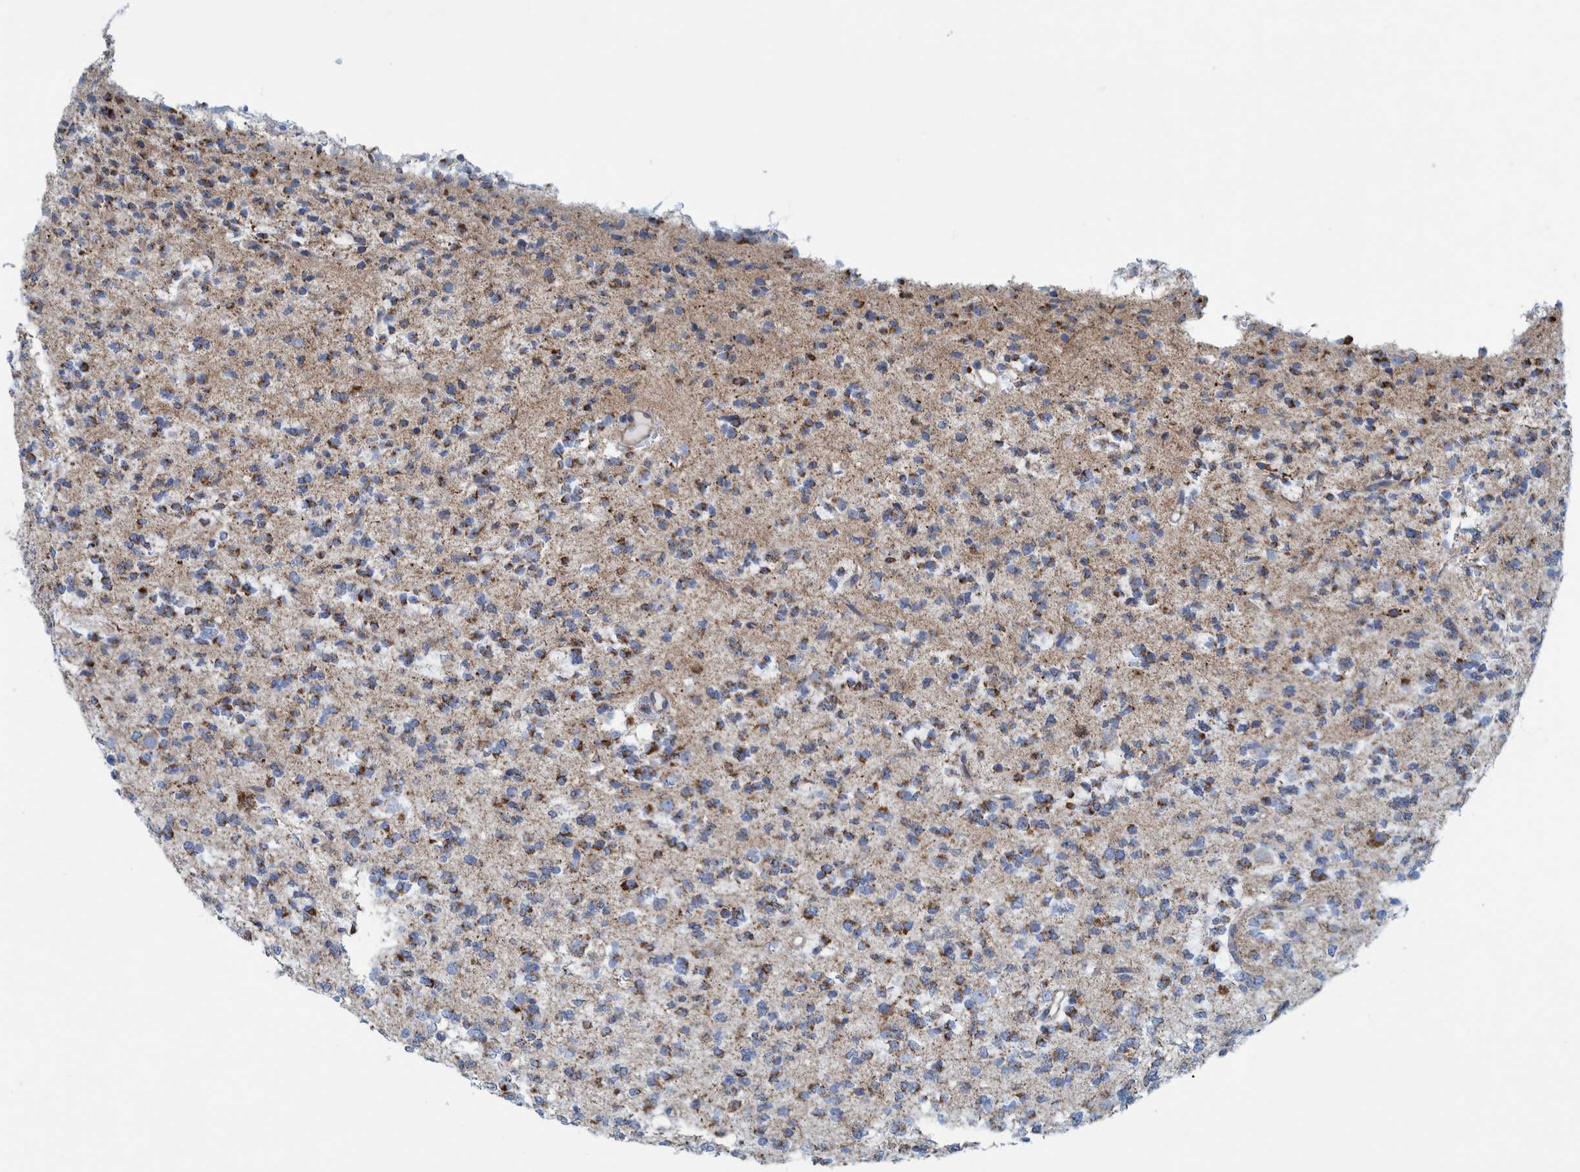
{"staining": {"intensity": "moderate", "quantity": ">75%", "location": "cytoplasmic/membranous"}, "tissue": "glioma", "cell_type": "Tumor cells", "image_type": "cancer", "snomed": [{"axis": "morphology", "description": "Glioma, malignant, Low grade"}, {"axis": "topography", "description": "Brain"}], "caption": "Protein expression analysis of glioma reveals moderate cytoplasmic/membranous positivity in about >75% of tumor cells.", "gene": "MRPS7", "patient": {"sex": "male", "age": 38}}